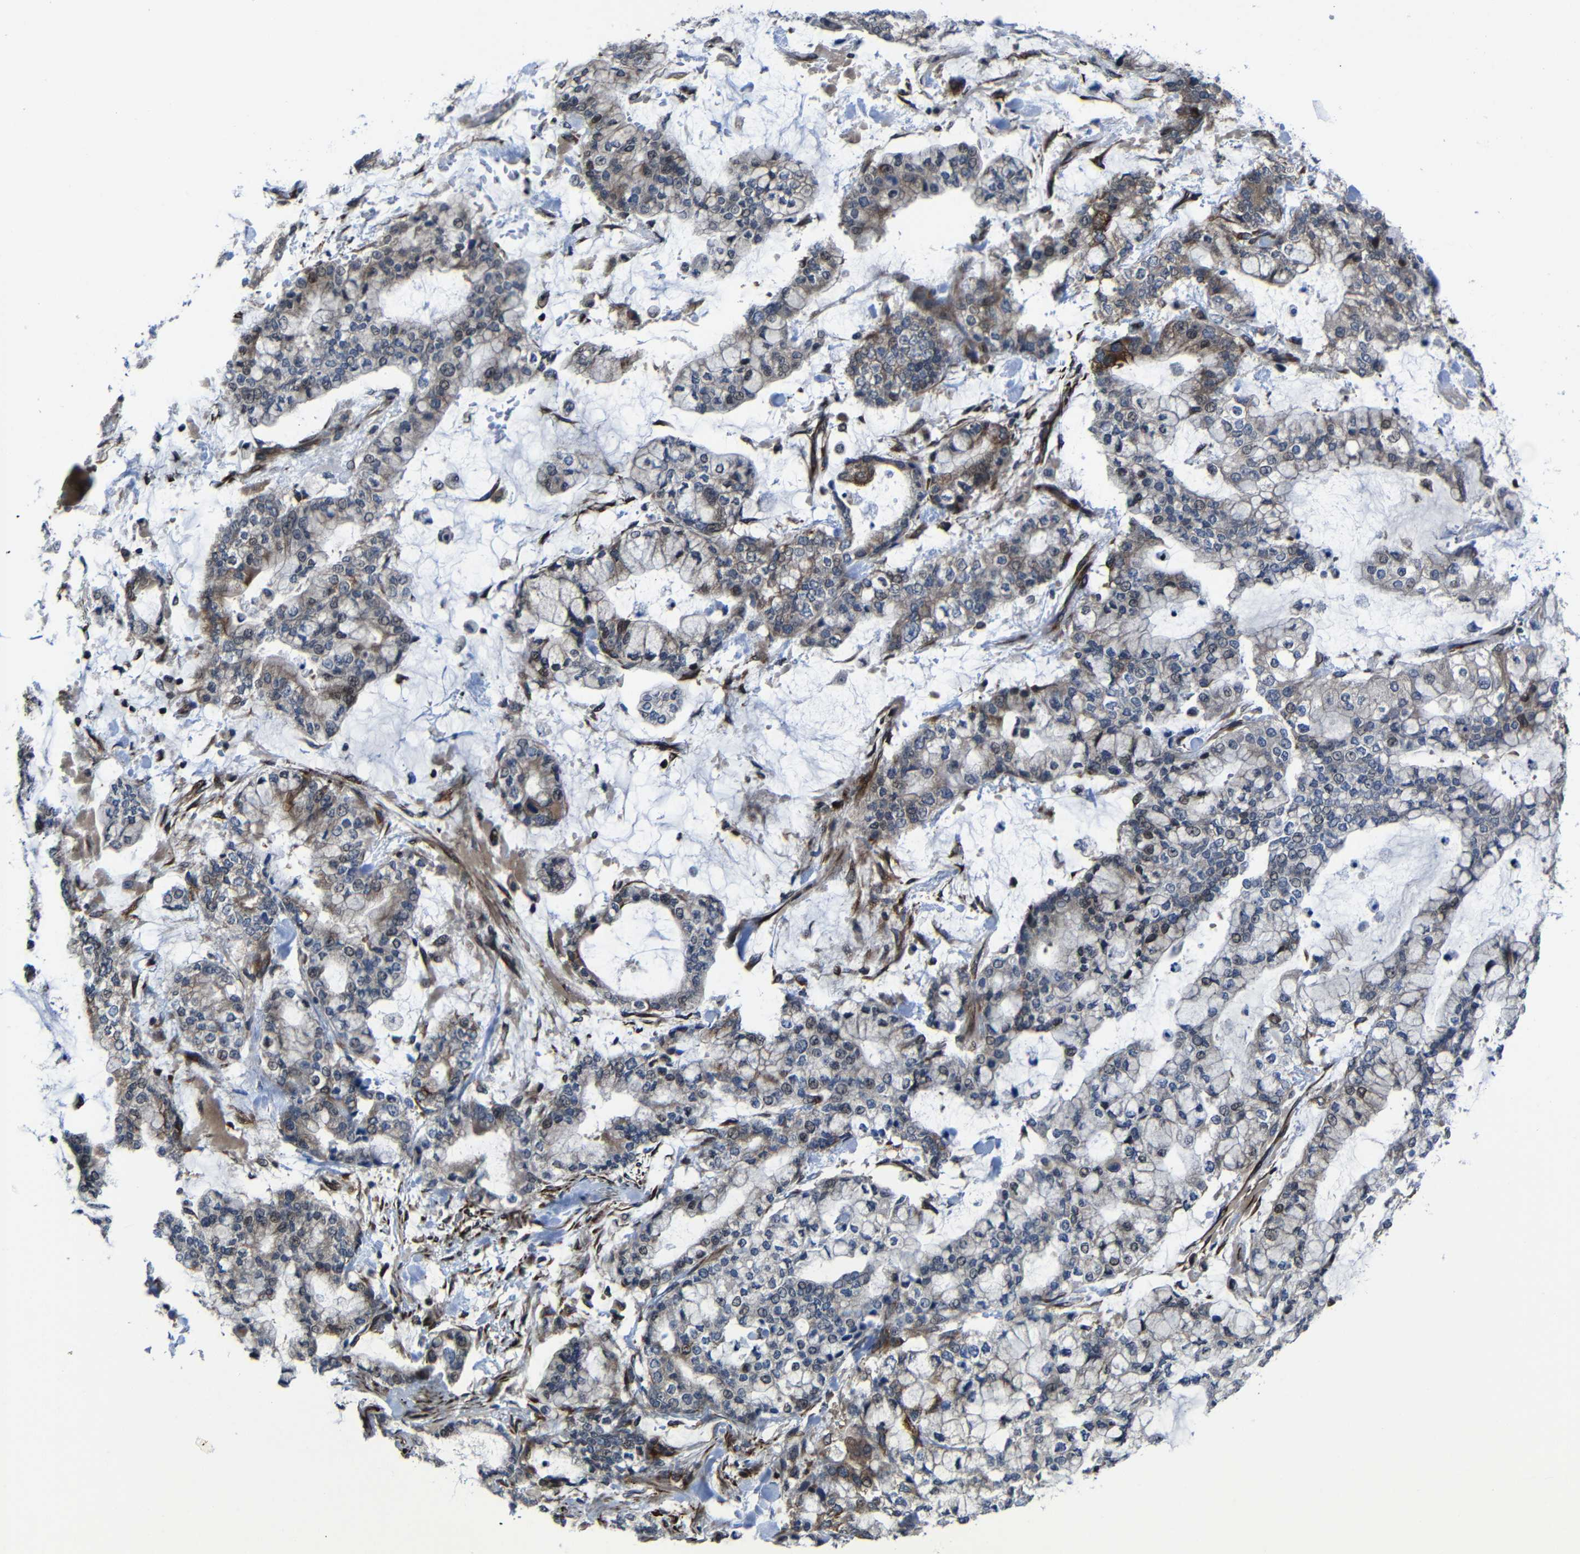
{"staining": {"intensity": "moderate", "quantity": "25%-75%", "location": "cytoplasmic/membranous"}, "tissue": "stomach cancer", "cell_type": "Tumor cells", "image_type": "cancer", "snomed": [{"axis": "morphology", "description": "Normal tissue, NOS"}, {"axis": "morphology", "description": "Adenocarcinoma, NOS"}, {"axis": "topography", "description": "Stomach, upper"}, {"axis": "topography", "description": "Stomach"}], "caption": "Immunohistochemical staining of adenocarcinoma (stomach) reveals medium levels of moderate cytoplasmic/membranous protein positivity in approximately 25%-75% of tumor cells. Ihc stains the protein in brown and the nuclei are stained blue.", "gene": "KIAA0513", "patient": {"sex": "male", "age": 76}}